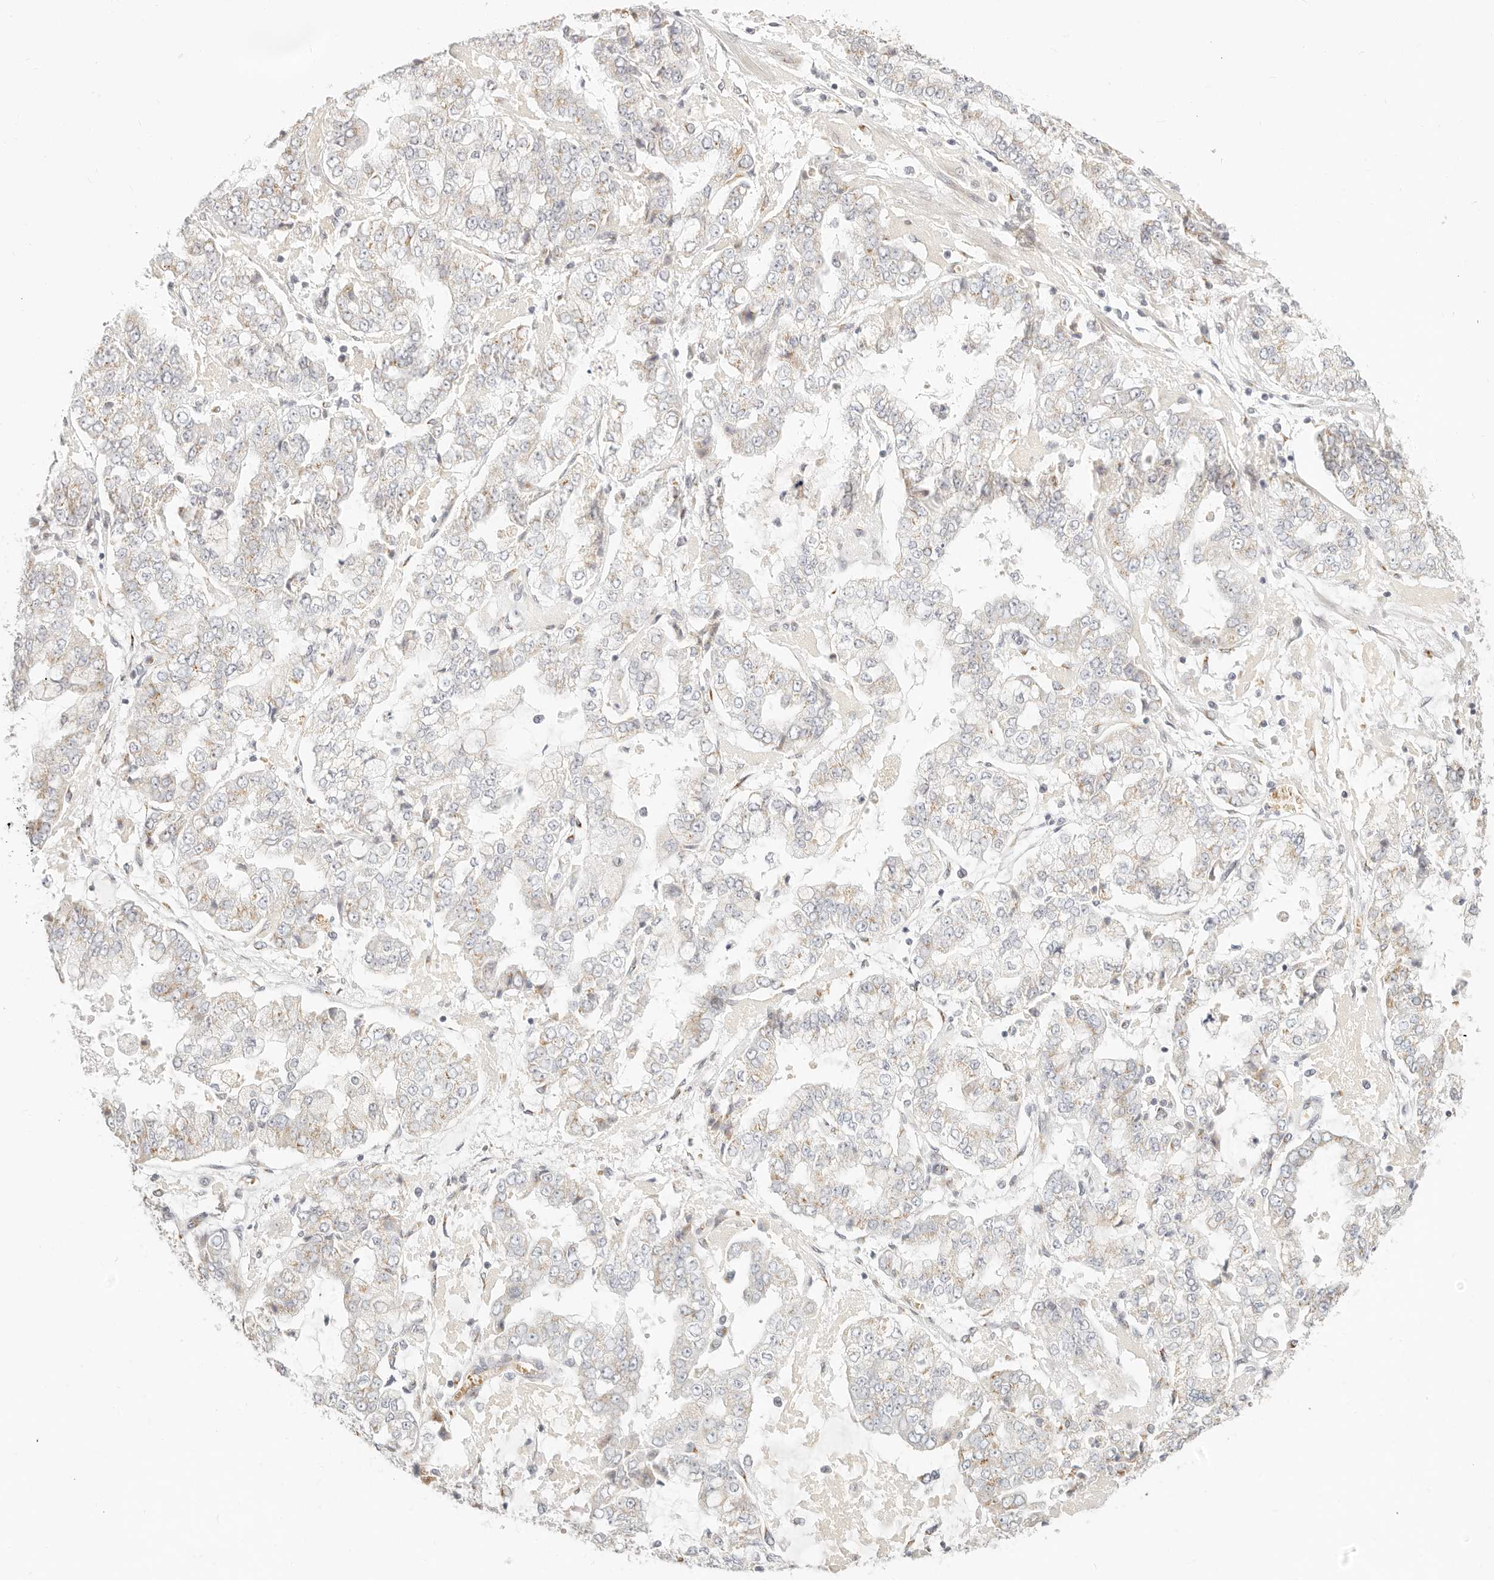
{"staining": {"intensity": "negative", "quantity": "none", "location": "none"}, "tissue": "stomach cancer", "cell_type": "Tumor cells", "image_type": "cancer", "snomed": [{"axis": "morphology", "description": "Adenocarcinoma, NOS"}, {"axis": "topography", "description": "Stomach"}], "caption": "The histopathology image reveals no significant expression in tumor cells of stomach cancer.", "gene": "FAM20B", "patient": {"sex": "male", "age": 76}}